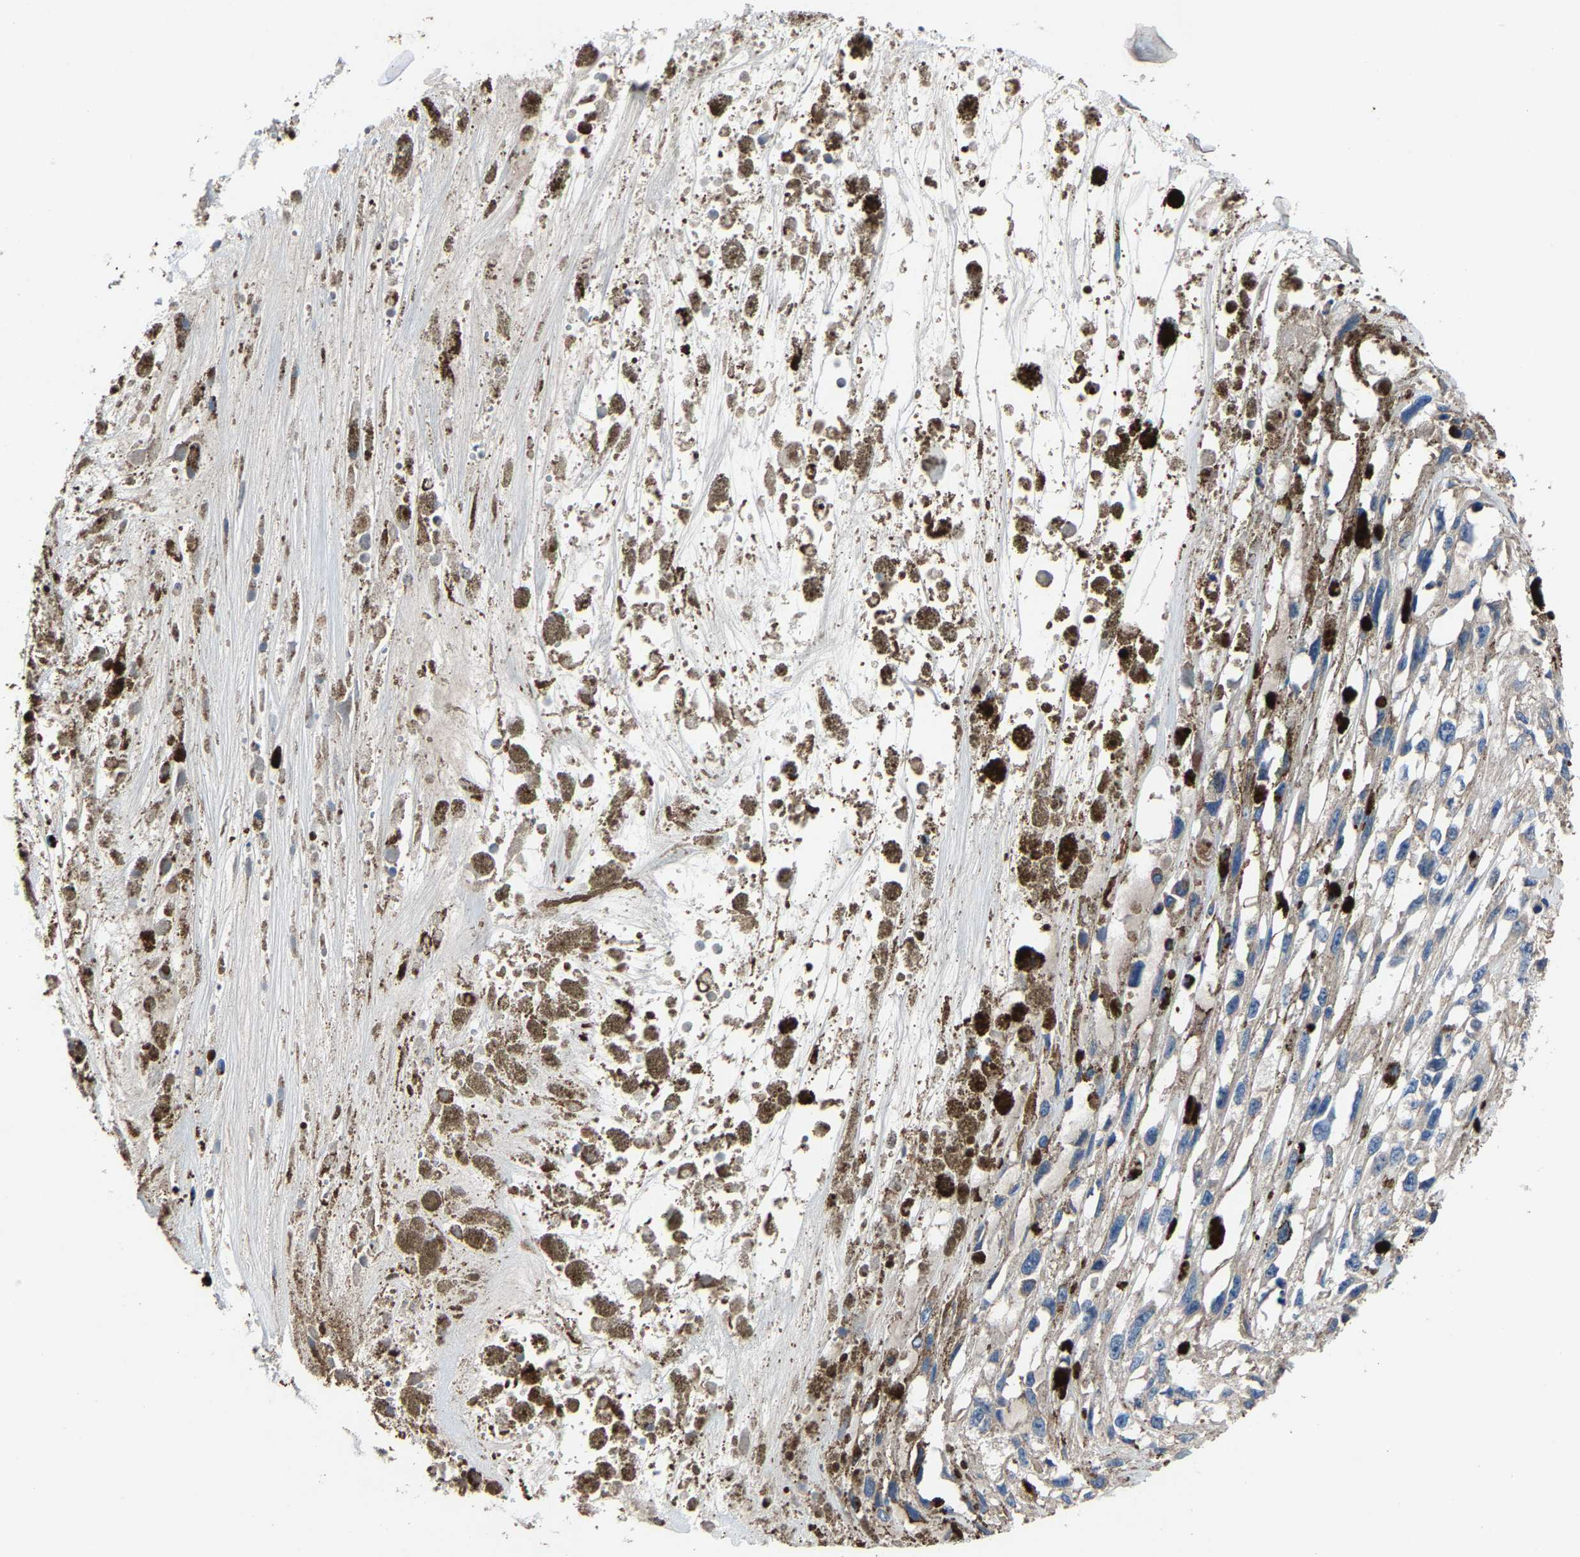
{"staining": {"intensity": "negative", "quantity": "none", "location": "none"}, "tissue": "melanoma", "cell_type": "Tumor cells", "image_type": "cancer", "snomed": [{"axis": "morphology", "description": "Malignant melanoma, Metastatic site"}, {"axis": "topography", "description": "Lymph node"}], "caption": "The immunohistochemistry (IHC) micrograph has no significant expression in tumor cells of melanoma tissue.", "gene": "KIAA1958", "patient": {"sex": "male", "age": 59}}